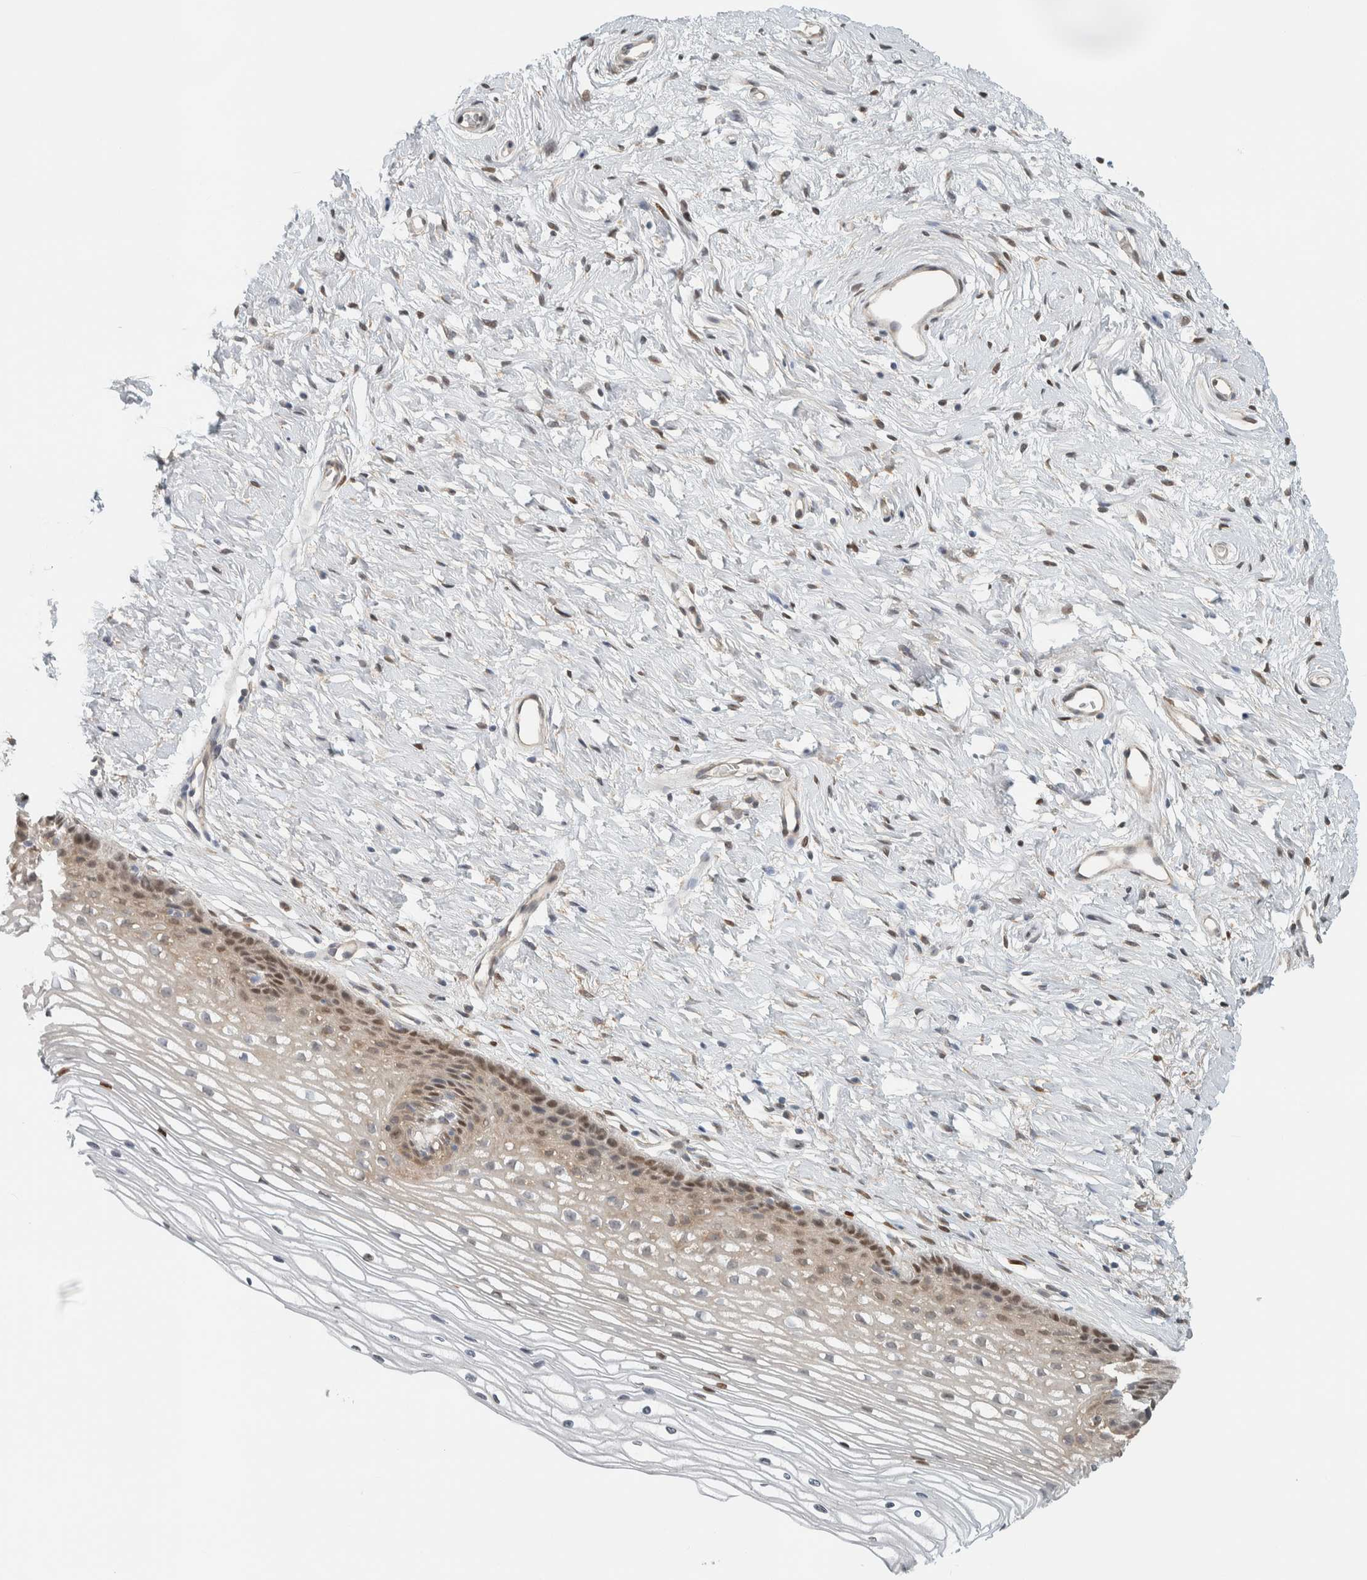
{"staining": {"intensity": "moderate", "quantity": "<25%", "location": "nuclear"}, "tissue": "cervix", "cell_type": "Glandular cells", "image_type": "normal", "snomed": [{"axis": "morphology", "description": "Normal tissue, NOS"}, {"axis": "topography", "description": "Cervix"}], "caption": "Immunohistochemistry photomicrograph of benign human cervix stained for a protein (brown), which exhibits low levels of moderate nuclear expression in about <25% of glandular cells.", "gene": "TFE3", "patient": {"sex": "female", "age": 77}}